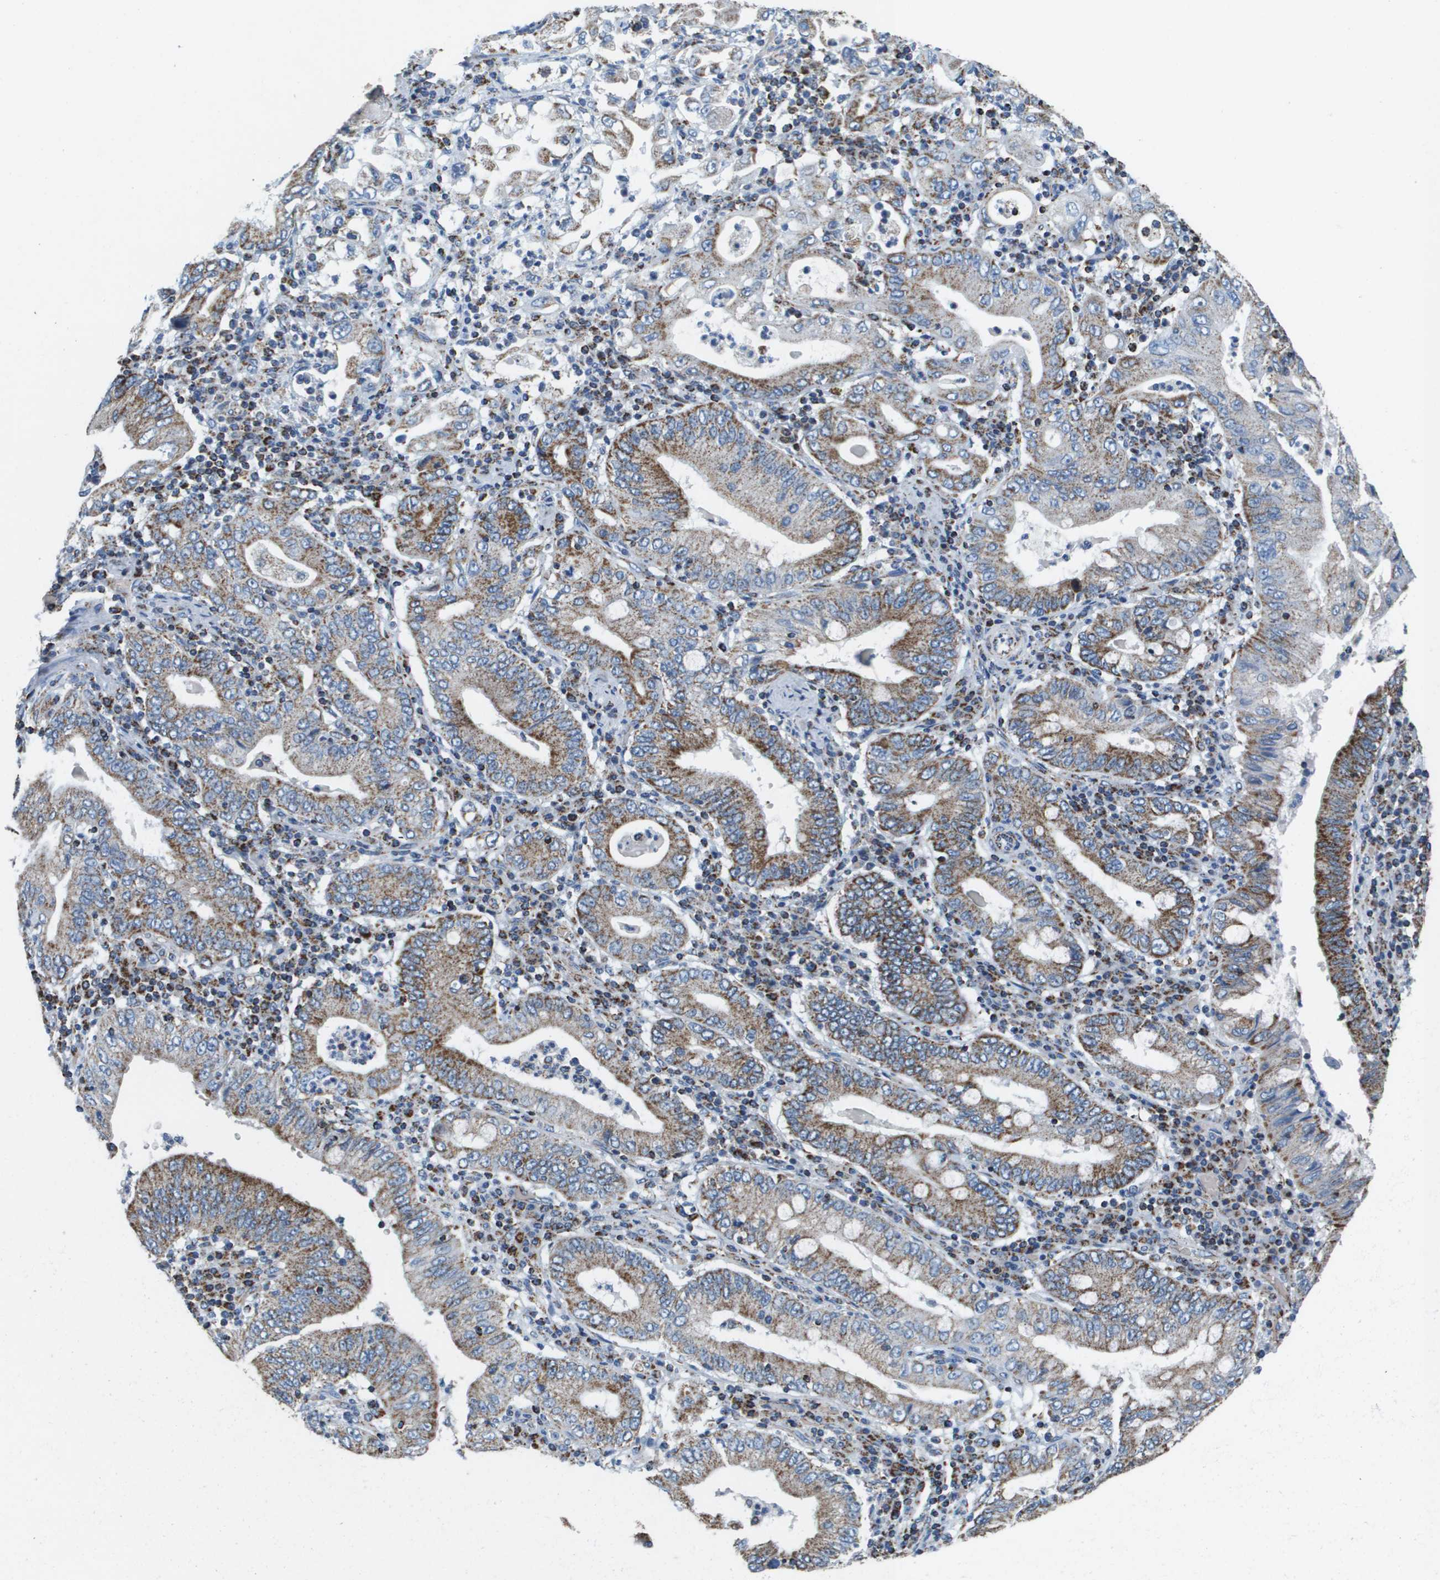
{"staining": {"intensity": "strong", "quantity": ">75%", "location": "cytoplasmic/membranous"}, "tissue": "stomach cancer", "cell_type": "Tumor cells", "image_type": "cancer", "snomed": [{"axis": "morphology", "description": "Normal tissue, NOS"}, {"axis": "morphology", "description": "Adenocarcinoma, NOS"}, {"axis": "topography", "description": "Esophagus"}, {"axis": "topography", "description": "Stomach, upper"}, {"axis": "topography", "description": "Peripheral nerve tissue"}], "caption": "Approximately >75% of tumor cells in human adenocarcinoma (stomach) reveal strong cytoplasmic/membranous protein staining as visualized by brown immunohistochemical staining.", "gene": "ATP5F1B", "patient": {"sex": "male", "age": 62}}